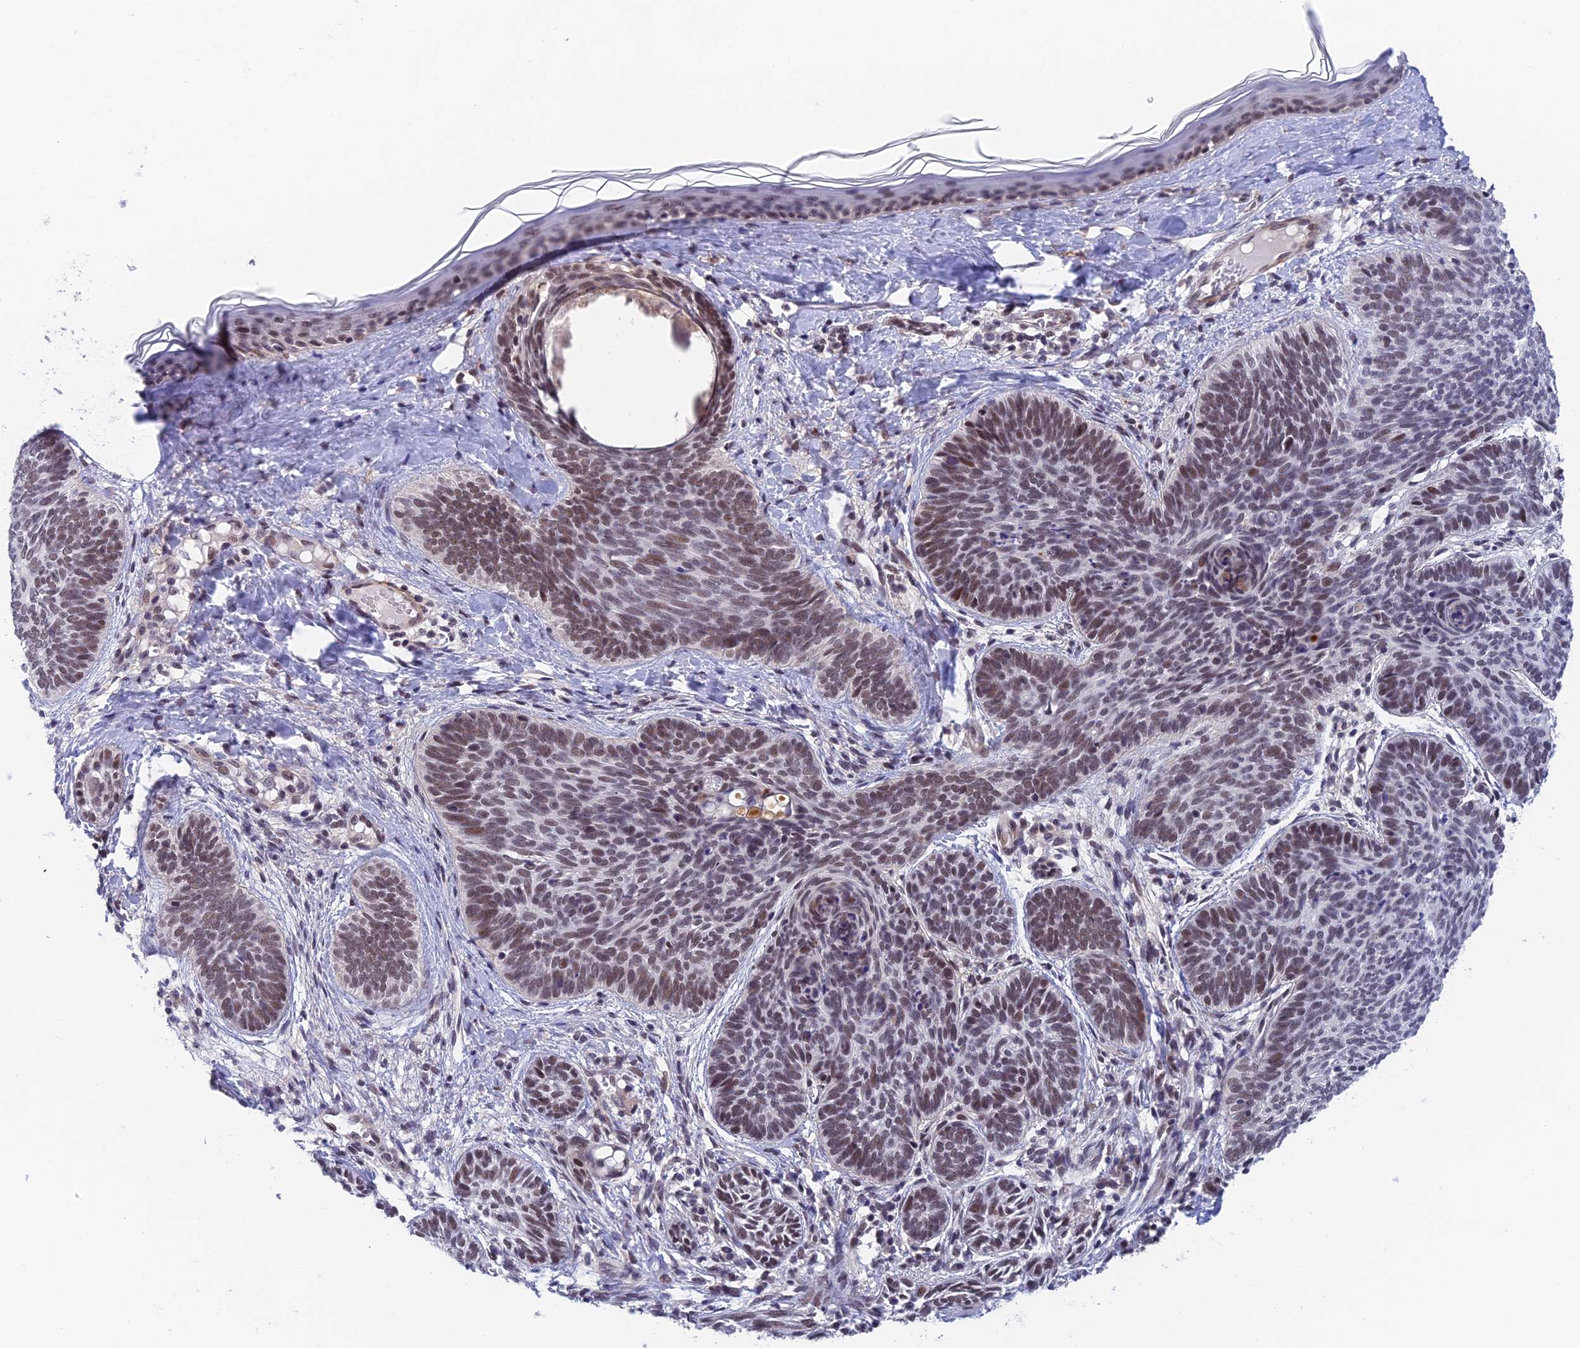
{"staining": {"intensity": "weak", "quantity": "<25%", "location": "nuclear"}, "tissue": "skin cancer", "cell_type": "Tumor cells", "image_type": "cancer", "snomed": [{"axis": "morphology", "description": "Basal cell carcinoma"}, {"axis": "topography", "description": "Skin"}], "caption": "Immunohistochemistry (IHC) histopathology image of human skin cancer (basal cell carcinoma) stained for a protein (brown), which exhibits no positivity in tumor cells.", "gene": "NSMCE1", "patient": {"sex": "female", "age": 81}}